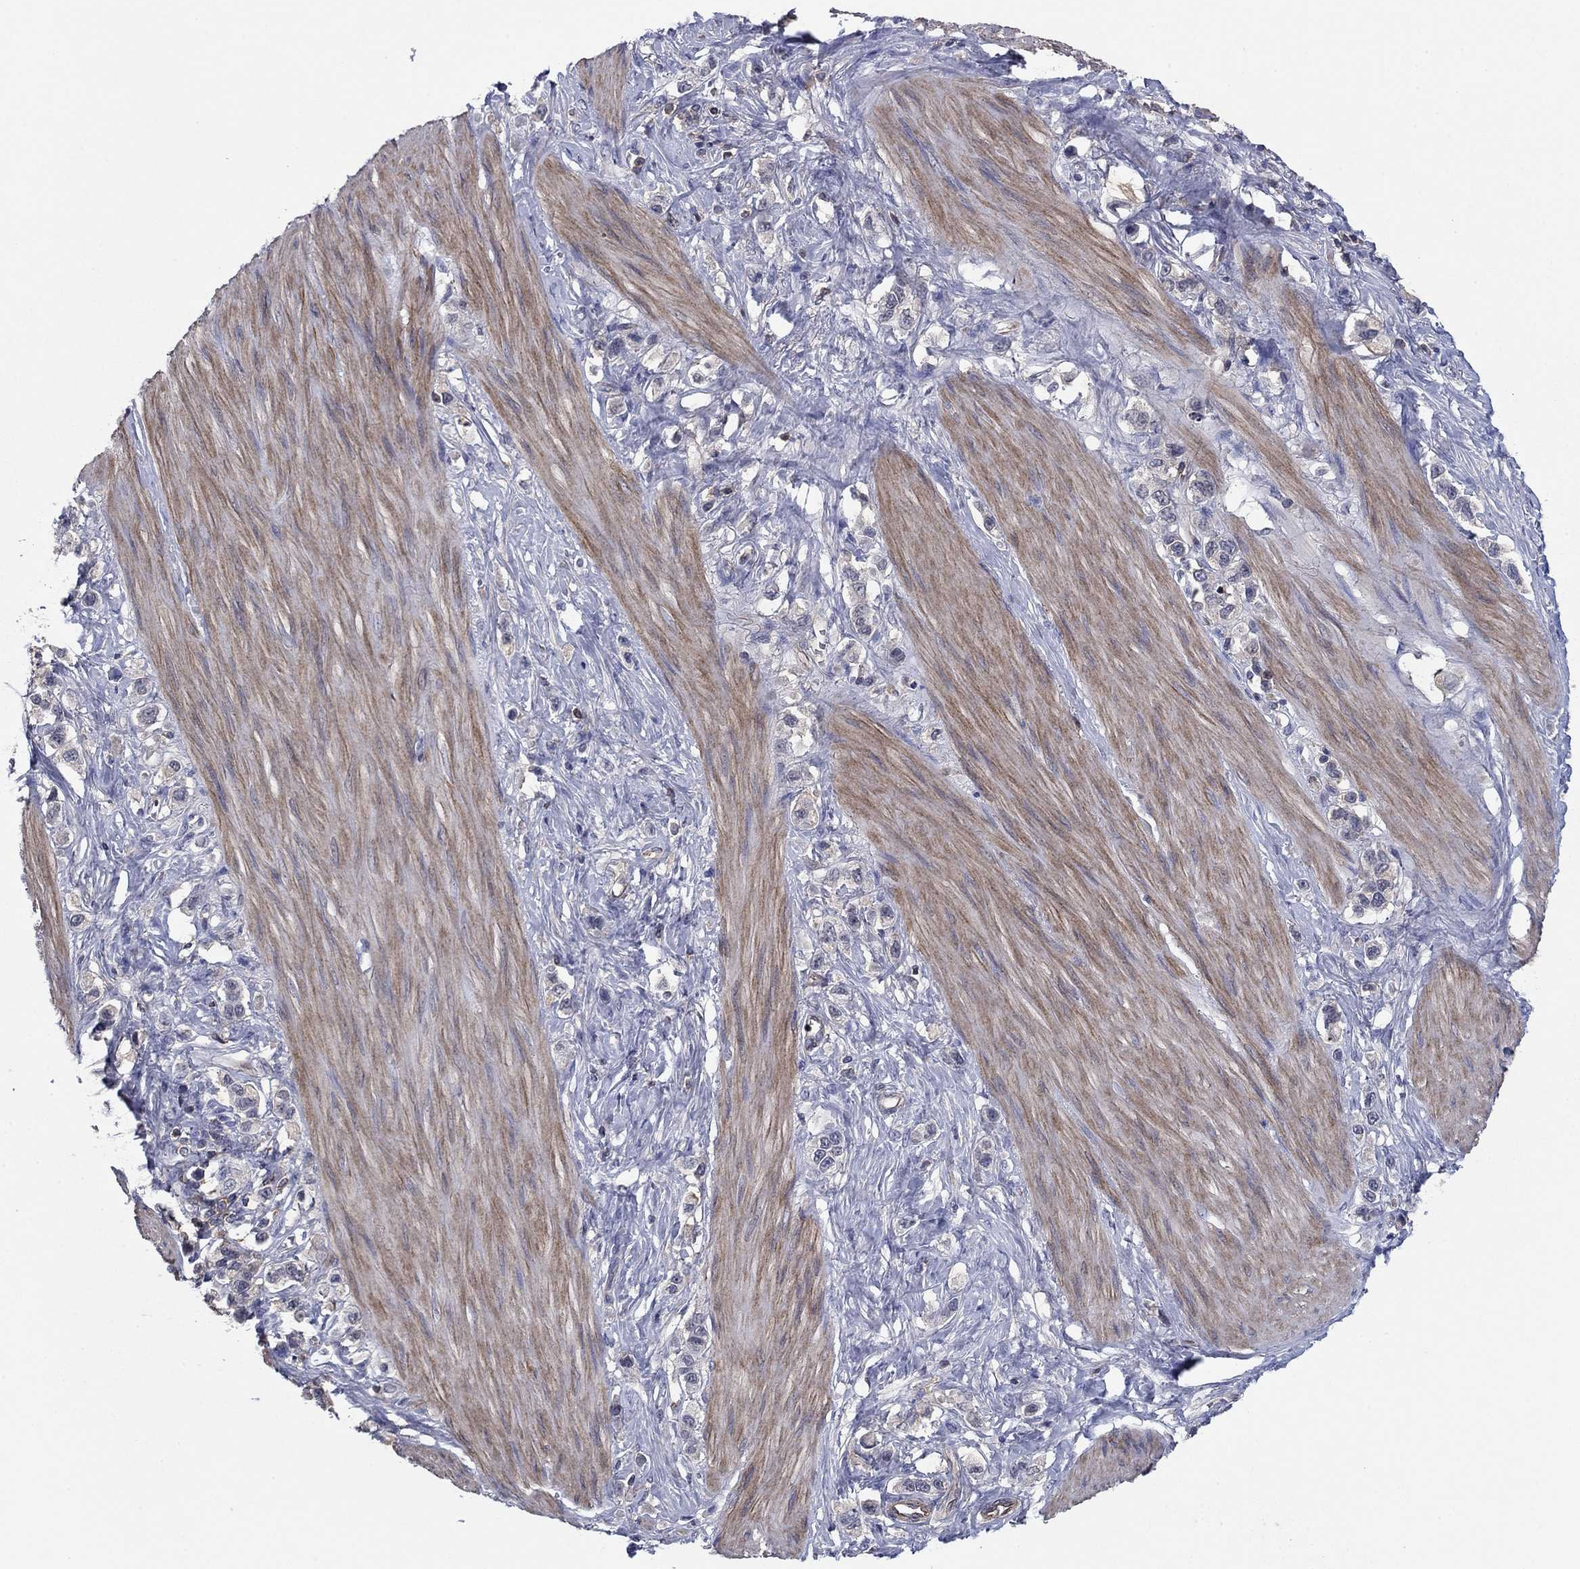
{"staining": {"intensity": "negative", "quantity": "none", "location": "none"}, "tissue": "stomach cancer", "cell_type": "Tumor cells", "image_type": "cancer", "snomed": [{"axis": "morphology", "description": "Normal tissue, NOS"}, {"axis": "morphology", "description": "Adenocarcinoma, NOS"}, {"axis": "morphology", "description": "Adenocarcinoma, High grade"}, {"axis": "topography", "description": "Stomach, upper"}, {"axis": "topography", "description": "Stomach"}], "caption": "There is no significant expression in tumor cells of high-grade adenocarcinoma (stomach).", "gene": "PSD4", "patient": {"sex": "female", "age": 65}}